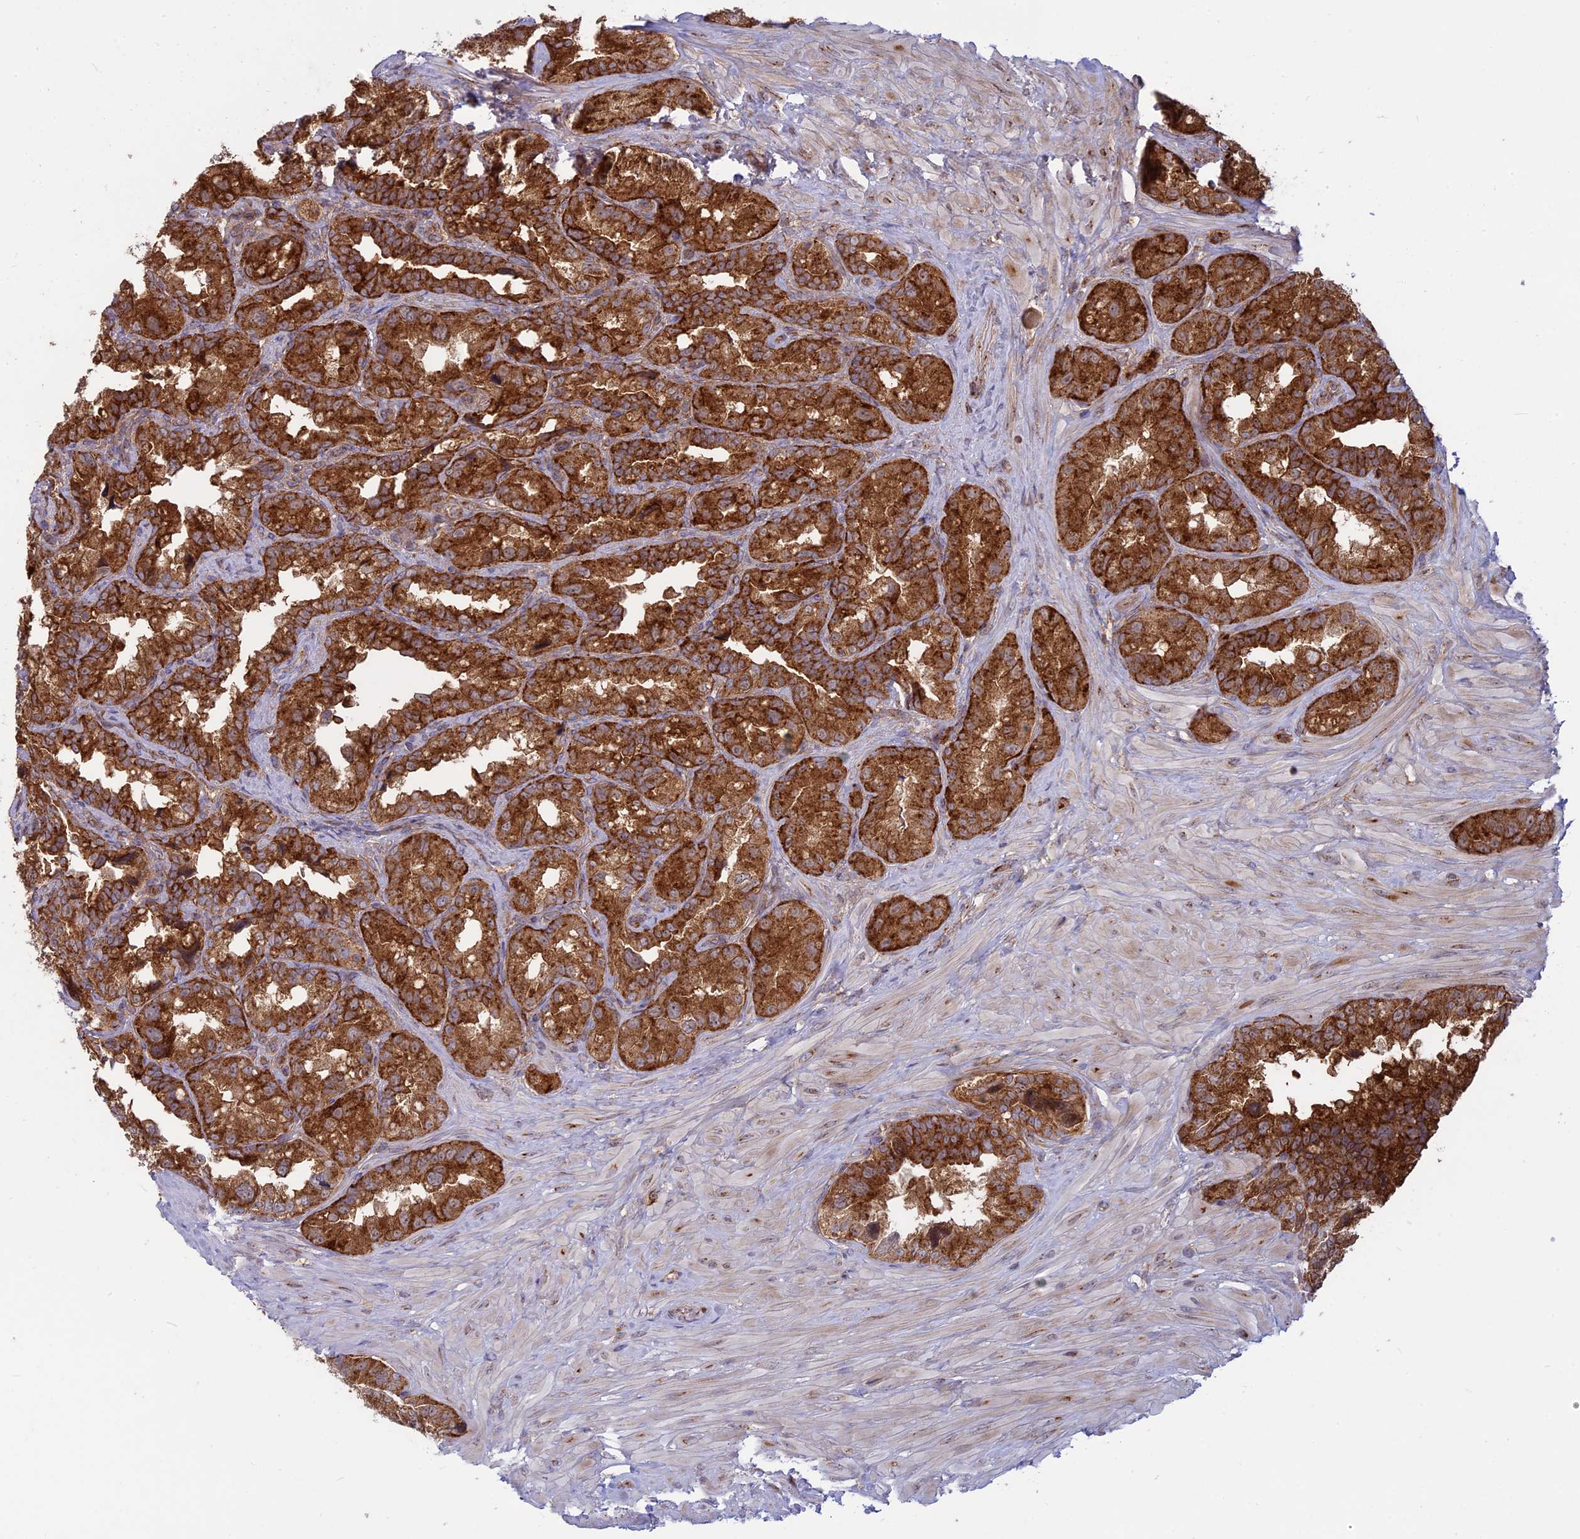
{"staining": {"intensity": "strong", "quantity": ">75%", "location": "cytoplasmic/membranous"}, "tissue": "seminal vesicle", "cell_type": "Glandular cells", "image_type": "normal", "snomed": [{"axis": "morphology", "description": "Normal tissue, NOS"}, {"axis": "topography", "description": "Seminal veicle"}, {"axis": "topography", "description": "Peripheral nerve tissue"}], "caption": "A brown stain shows strong cytoplasmic/membranous staining of a protein in glandular cells of normal human seminal vesicle. Nuclei are stained in blue.", "gene": "CLINT1", "patient": {"sex": "male", "age": 67}}